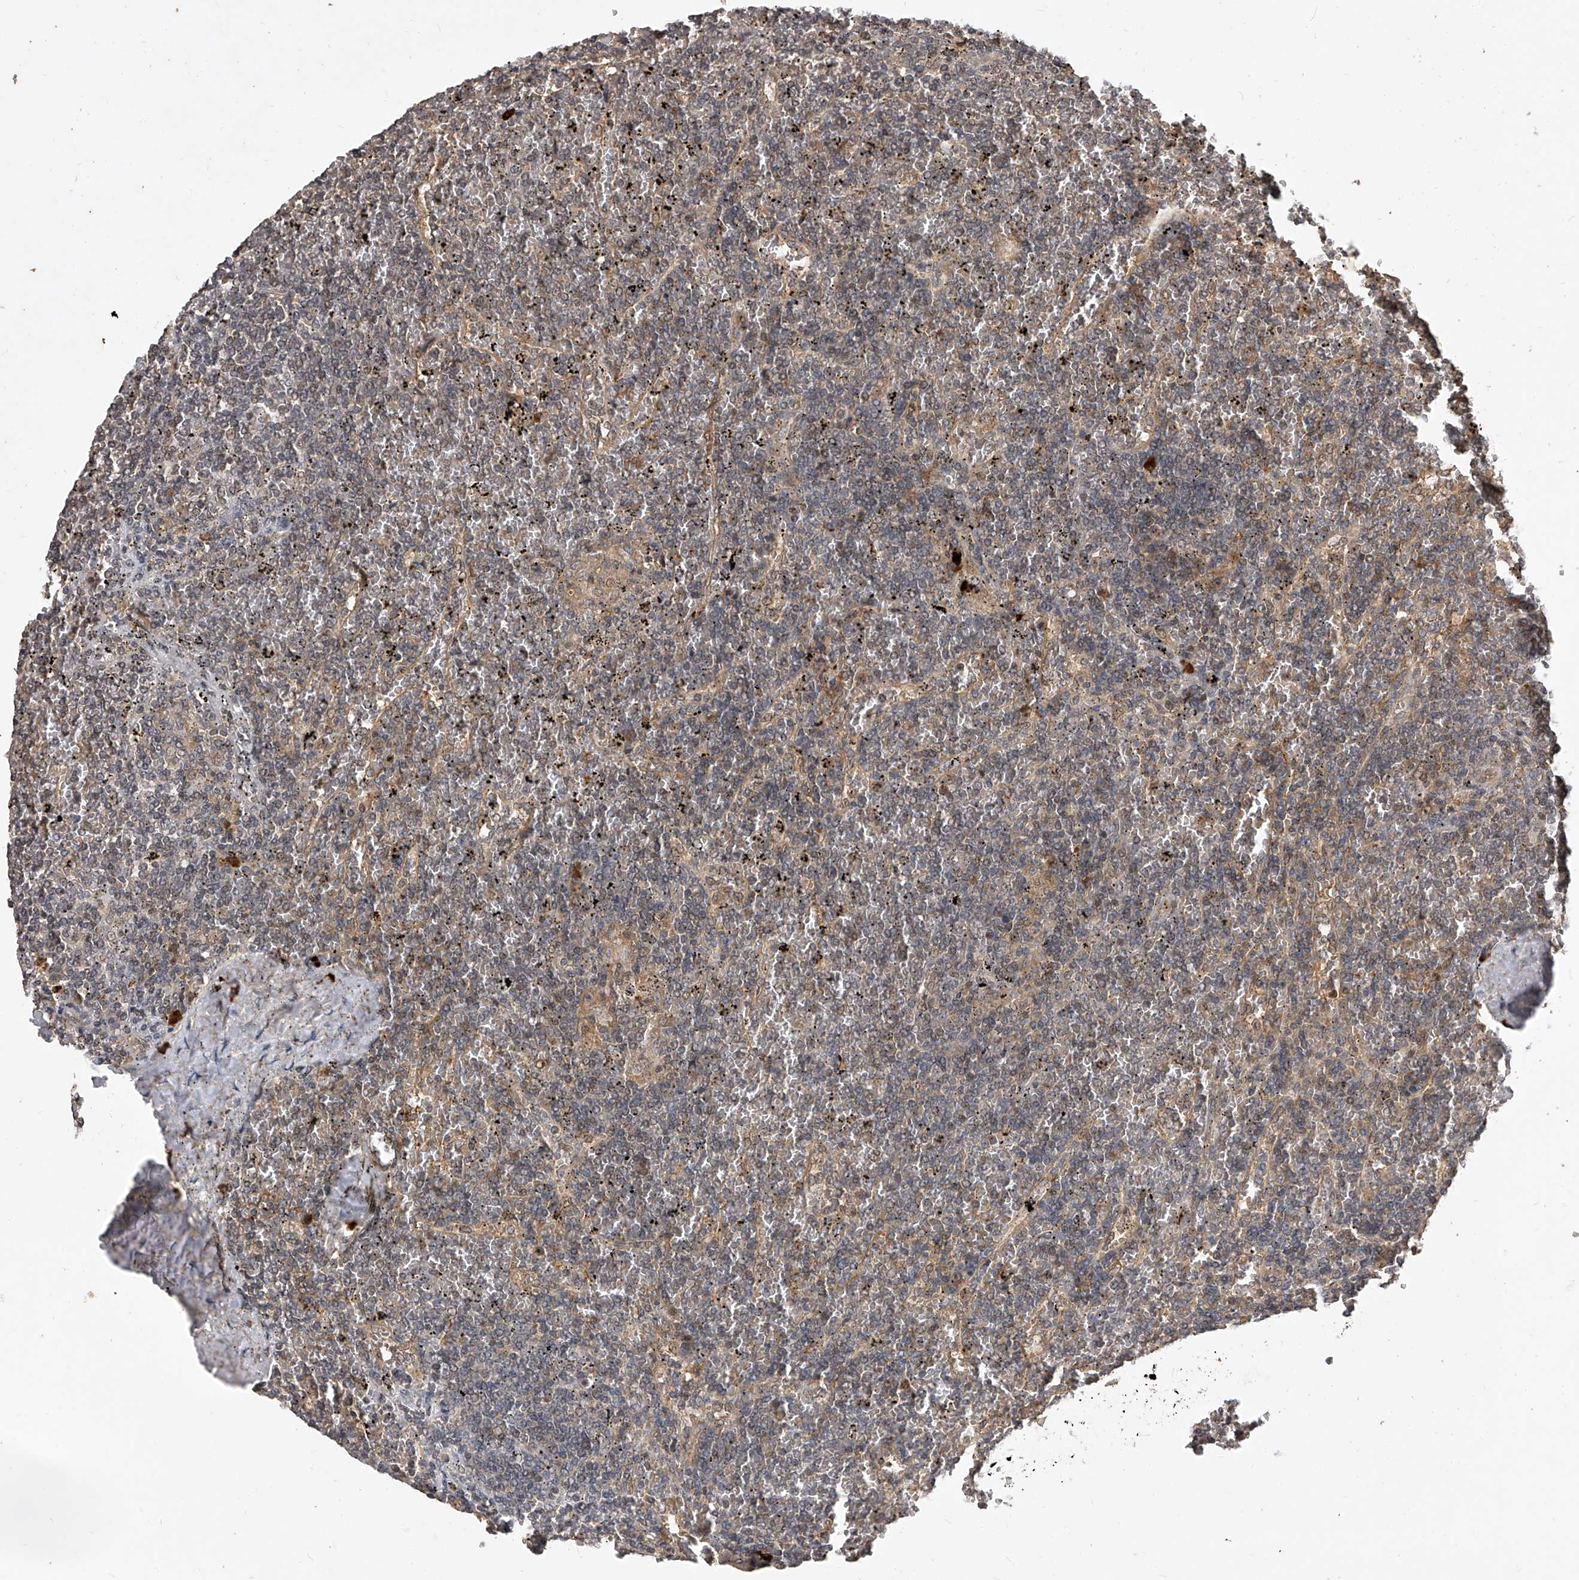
{"staining": {"intensity": "weak", "quantity": "25%-75%", "location": "cytoplasmic/membranous"}, "tissue": "lymphoma", "cell_type": "Tumor cells", "image_type": "cancer", "snomed": [{"axis": "morphology", "description": "Malignant lymphoma, non-Hodgkin's type, Low grade"}, {"axis": "topography", "description": "Spleen"}], "caption": "A brown stain highlights weak cytoplasmic/membranous positivity of a protein in low-grade malignant lymphoma, non-Hodgkin's type tumor cells.", "gene": "CFAP410", "patient": {"sex": "female", "age": 19}}